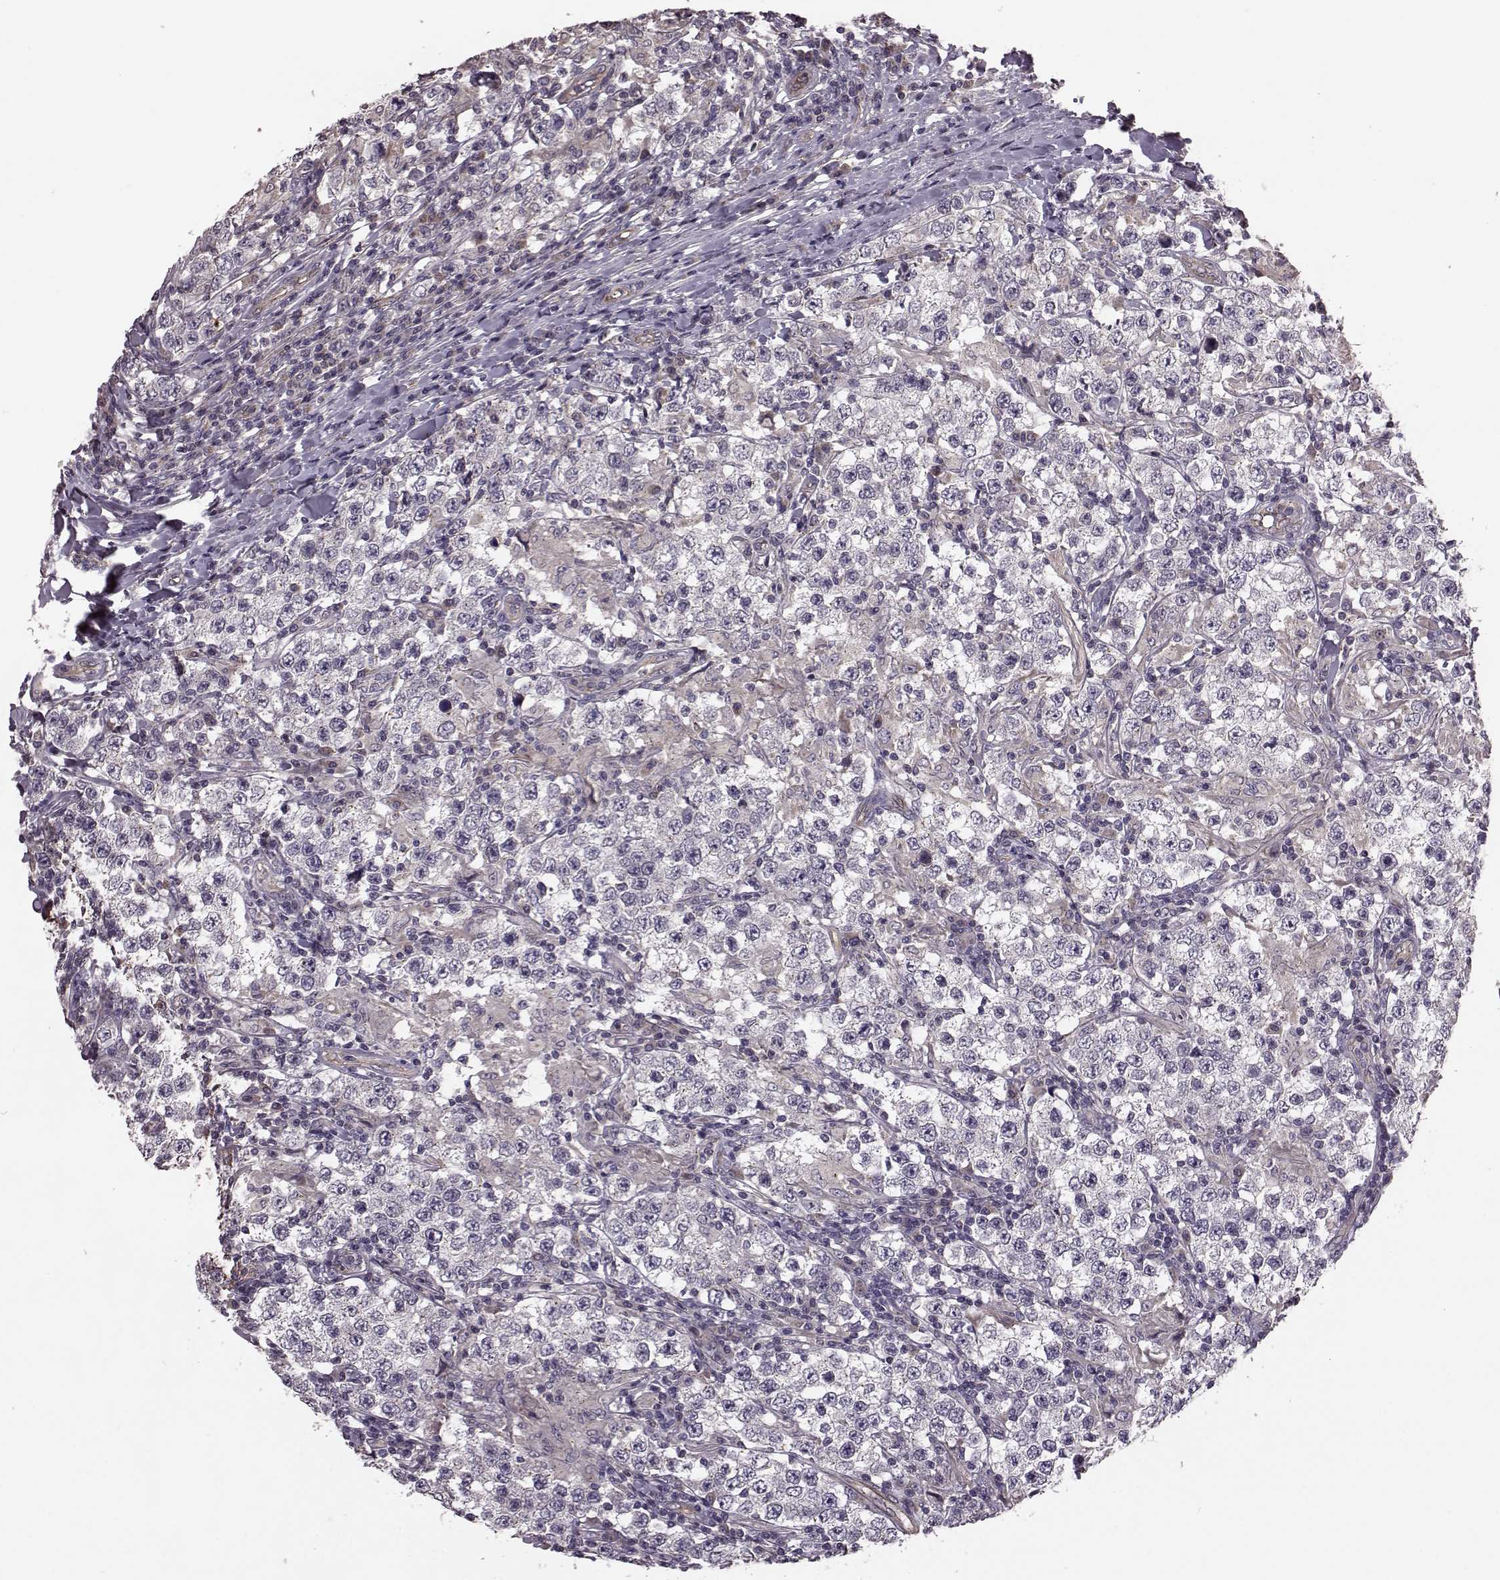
{"staining": {"intensity": "moderate", "quantity": "<25%", "location": "cytoplasmic/membranous"}, "tissue": "testis cancer", "cell_type": "Tumor cells", "image_type": "cancer", "snomed": [{"axis": "morphology", "description": "Seminoma, NOS"}, {"axis": "morphology", "description": "Carcinoma, Embryonal, NOS"}, {"axis": "topography", "description": "Testis"}], "caption": "Testis cancer (seminoma) was stained to show a protein in brown. There is low levels of moderate cytoplasmic/membranous positivity in about <25% of tumor cells.", "gene": "NTF3", "patient": {"sex": "male", "age": 41}}